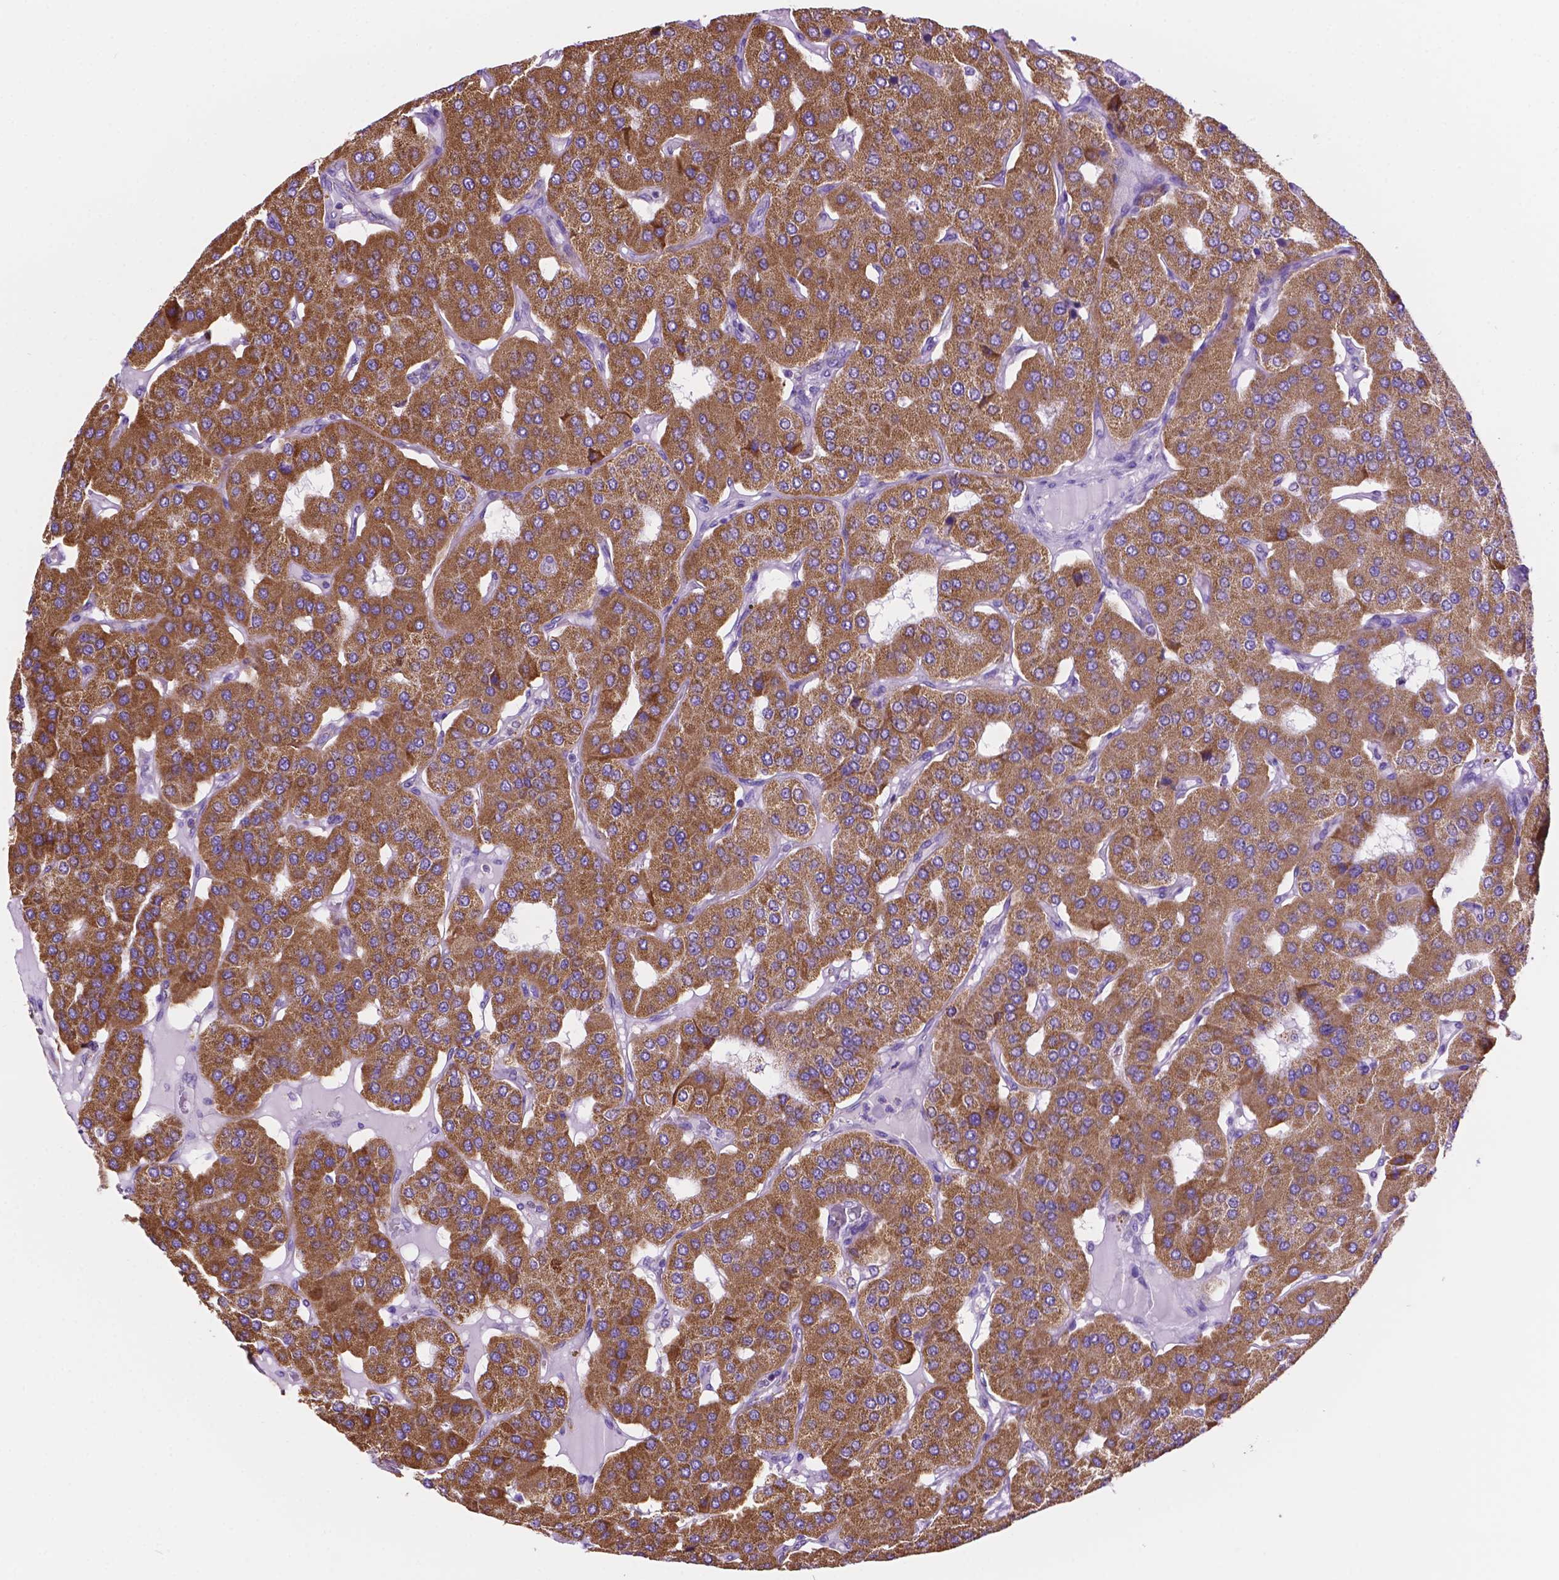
{"staining": {"intensity": "strong", "quantity": ">75%", "location": "cytoplasmic/membranous"}, "tissue": "parathyroid gland", "cell_type": "Glandular cells", "image_type": "normal", "snomed": [{"axis": "morphology", "description": "Normal tissue, NOS"}, {"axis": "morphology", "description": "Adenoma, NOS"}, {"axis": "topography", "description": "Parathyroid gland"}], "caption": "Parathyroid gland stained for a protein demonstrates strong cytoplasmic/membranous positivity in glandular cells. (DAB (3,3'-diaminobenzidine) = brown stain, brightfield microscopy at high magnification).", "gene": "GDPD5", "patient": {"sex": "female", "age": 86}}